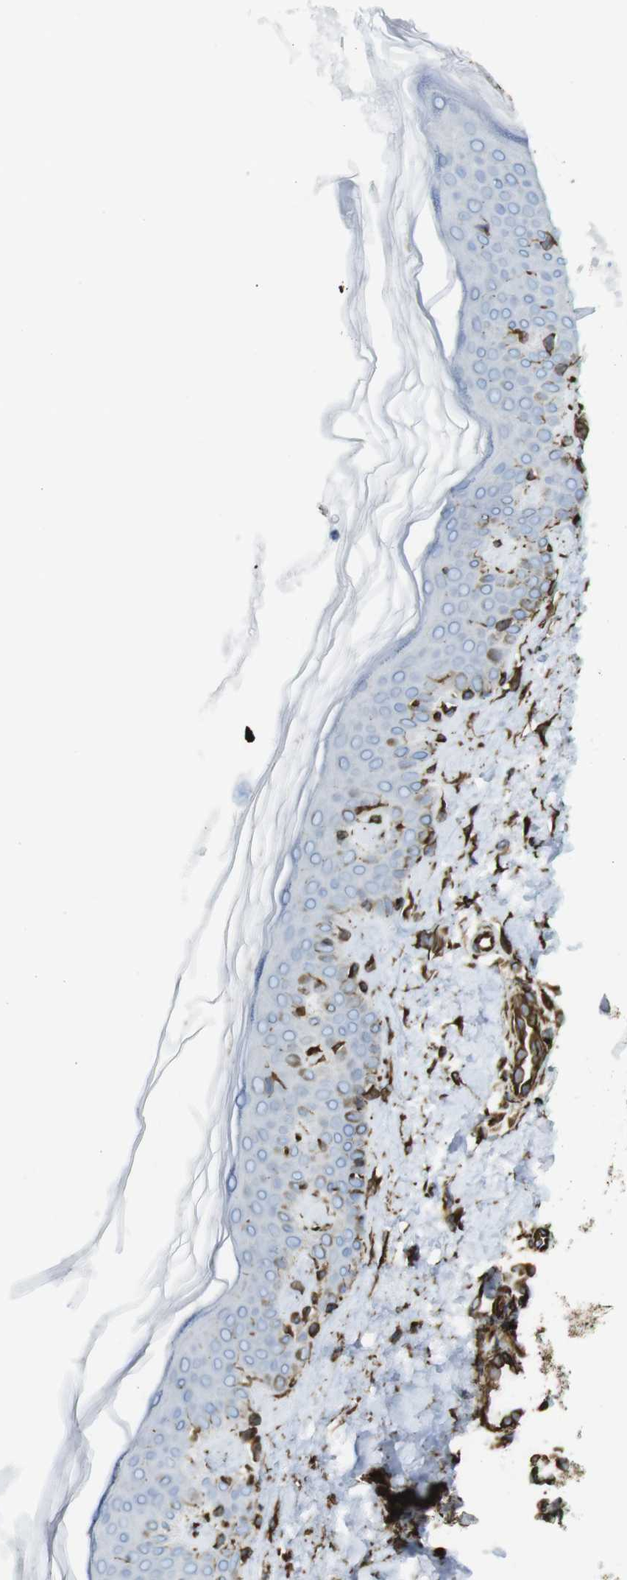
{"staining": {"intensity": "strong", "quantity": ">75%", "location": "cytoplasmic/membranous"}, "tissue": "skin", "cell_type": "Fibroblasts", "image_type": "normal", "snomed": [{"axis": "morphology", "description": "Normal tissue, NOS"}, {"axis": "topography", "description": "Skin"}], "caption": "An immunohistochemistry (IHC) micrograph of unremarkable tissue is shown. Protein staining in brown highlights strong cytoplasmic/membranous positivity in skin within fibroblasts. (IHC, brightfield microscopy, high magnification).", "gene": "RALGPS1", "patient": {"sex": "male", "age": 67}}